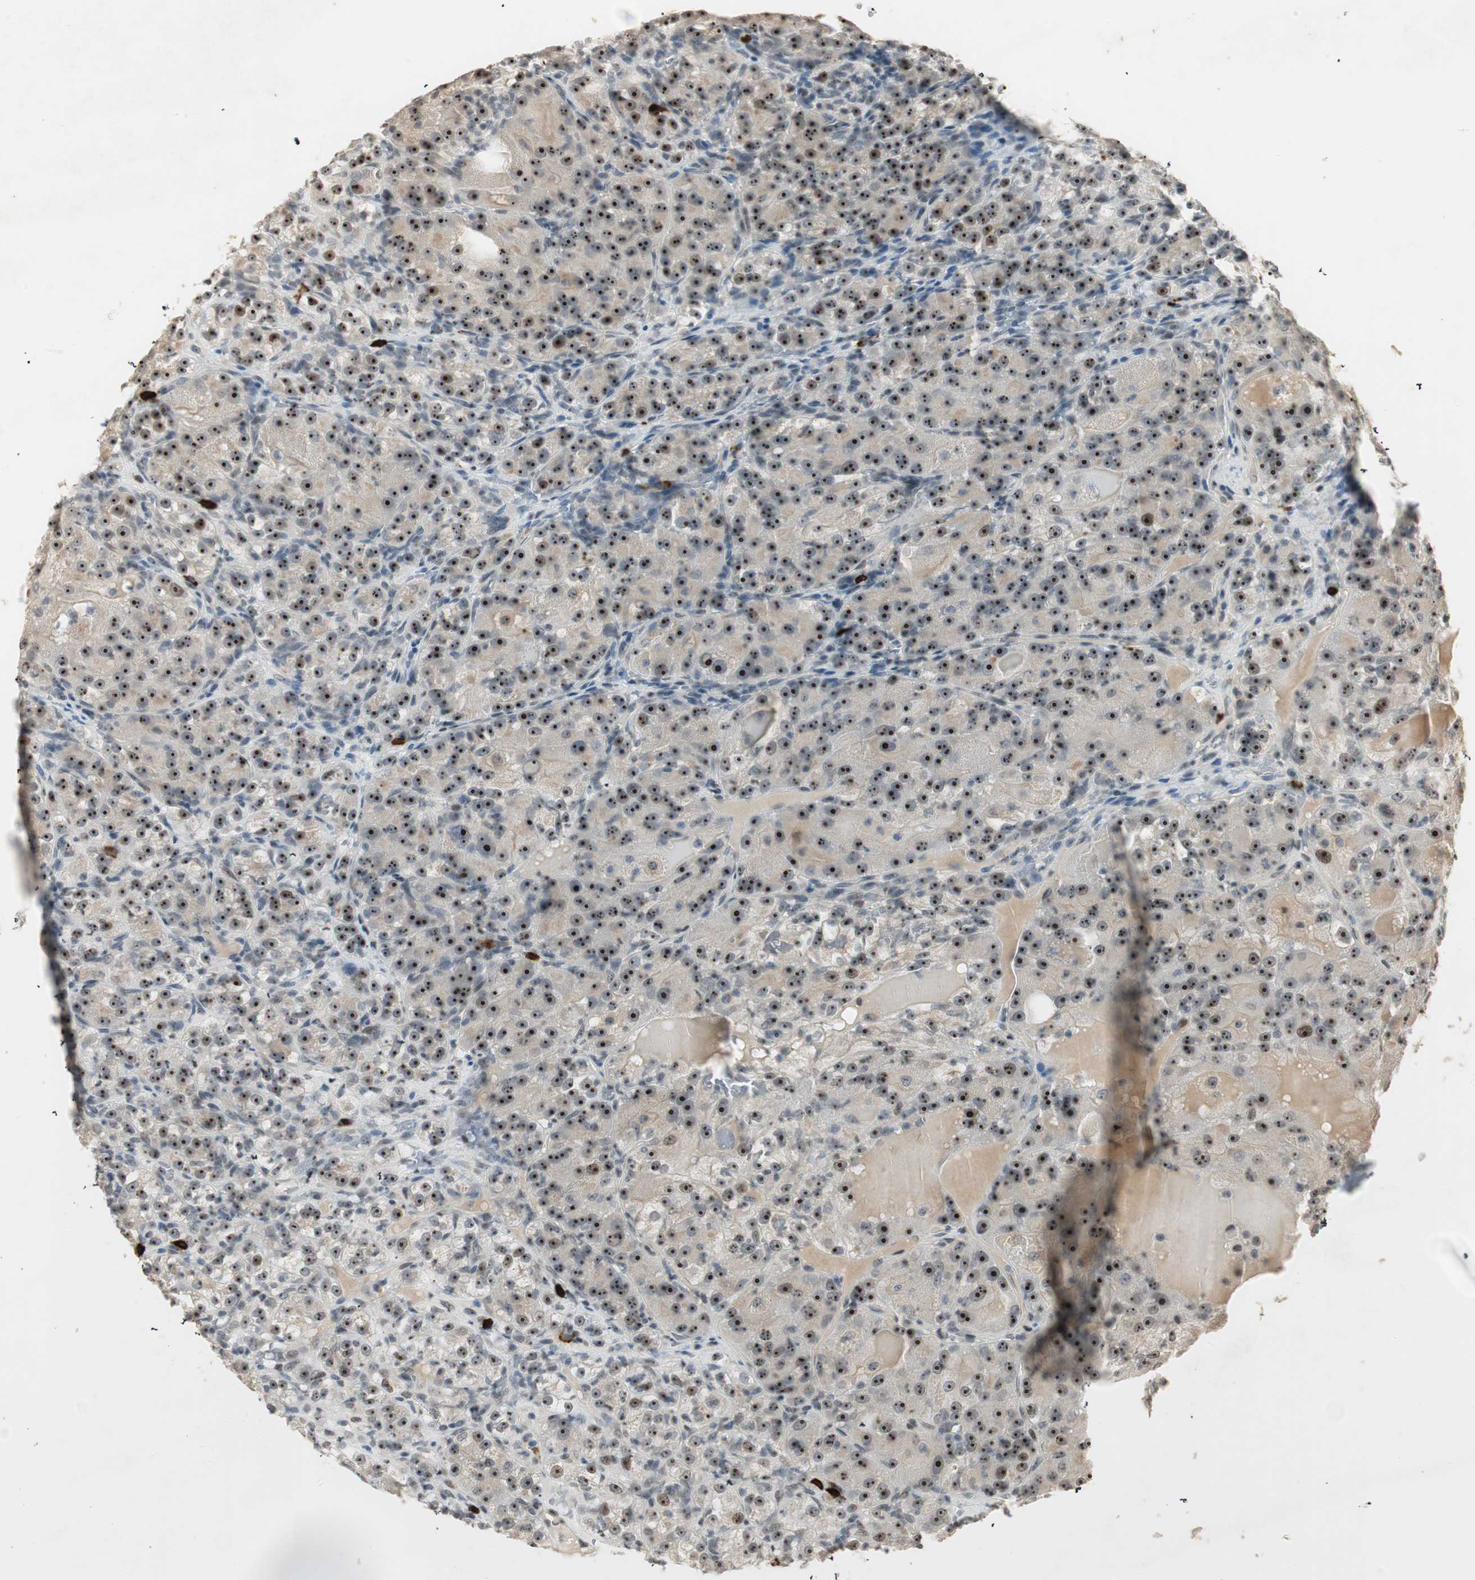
{"staining": {"intensity": "strong", "quantity": ">75%", "location": "cytoplasmic/membranous,nuclear"}, "tissue": "renal cancer", "cell_type": "Tumor cells", "image_type": "cancer", "snomed": [{"axis": "morphology", "description": "Normal tissue, NOS"}, {"axis": "morphology", "description": "Adenocarcinoma, NOS"}, {"axis": "topography", "description": "Kidney"}], "caption": "Human renal adenocarcinoma stained with a brown dye displays strong cytoplasmic/membranous and nuclear positive positivity in about >75% of tumor cells.", "gene": "ETV4", "patient": {"sex": "male", "age": 61}}